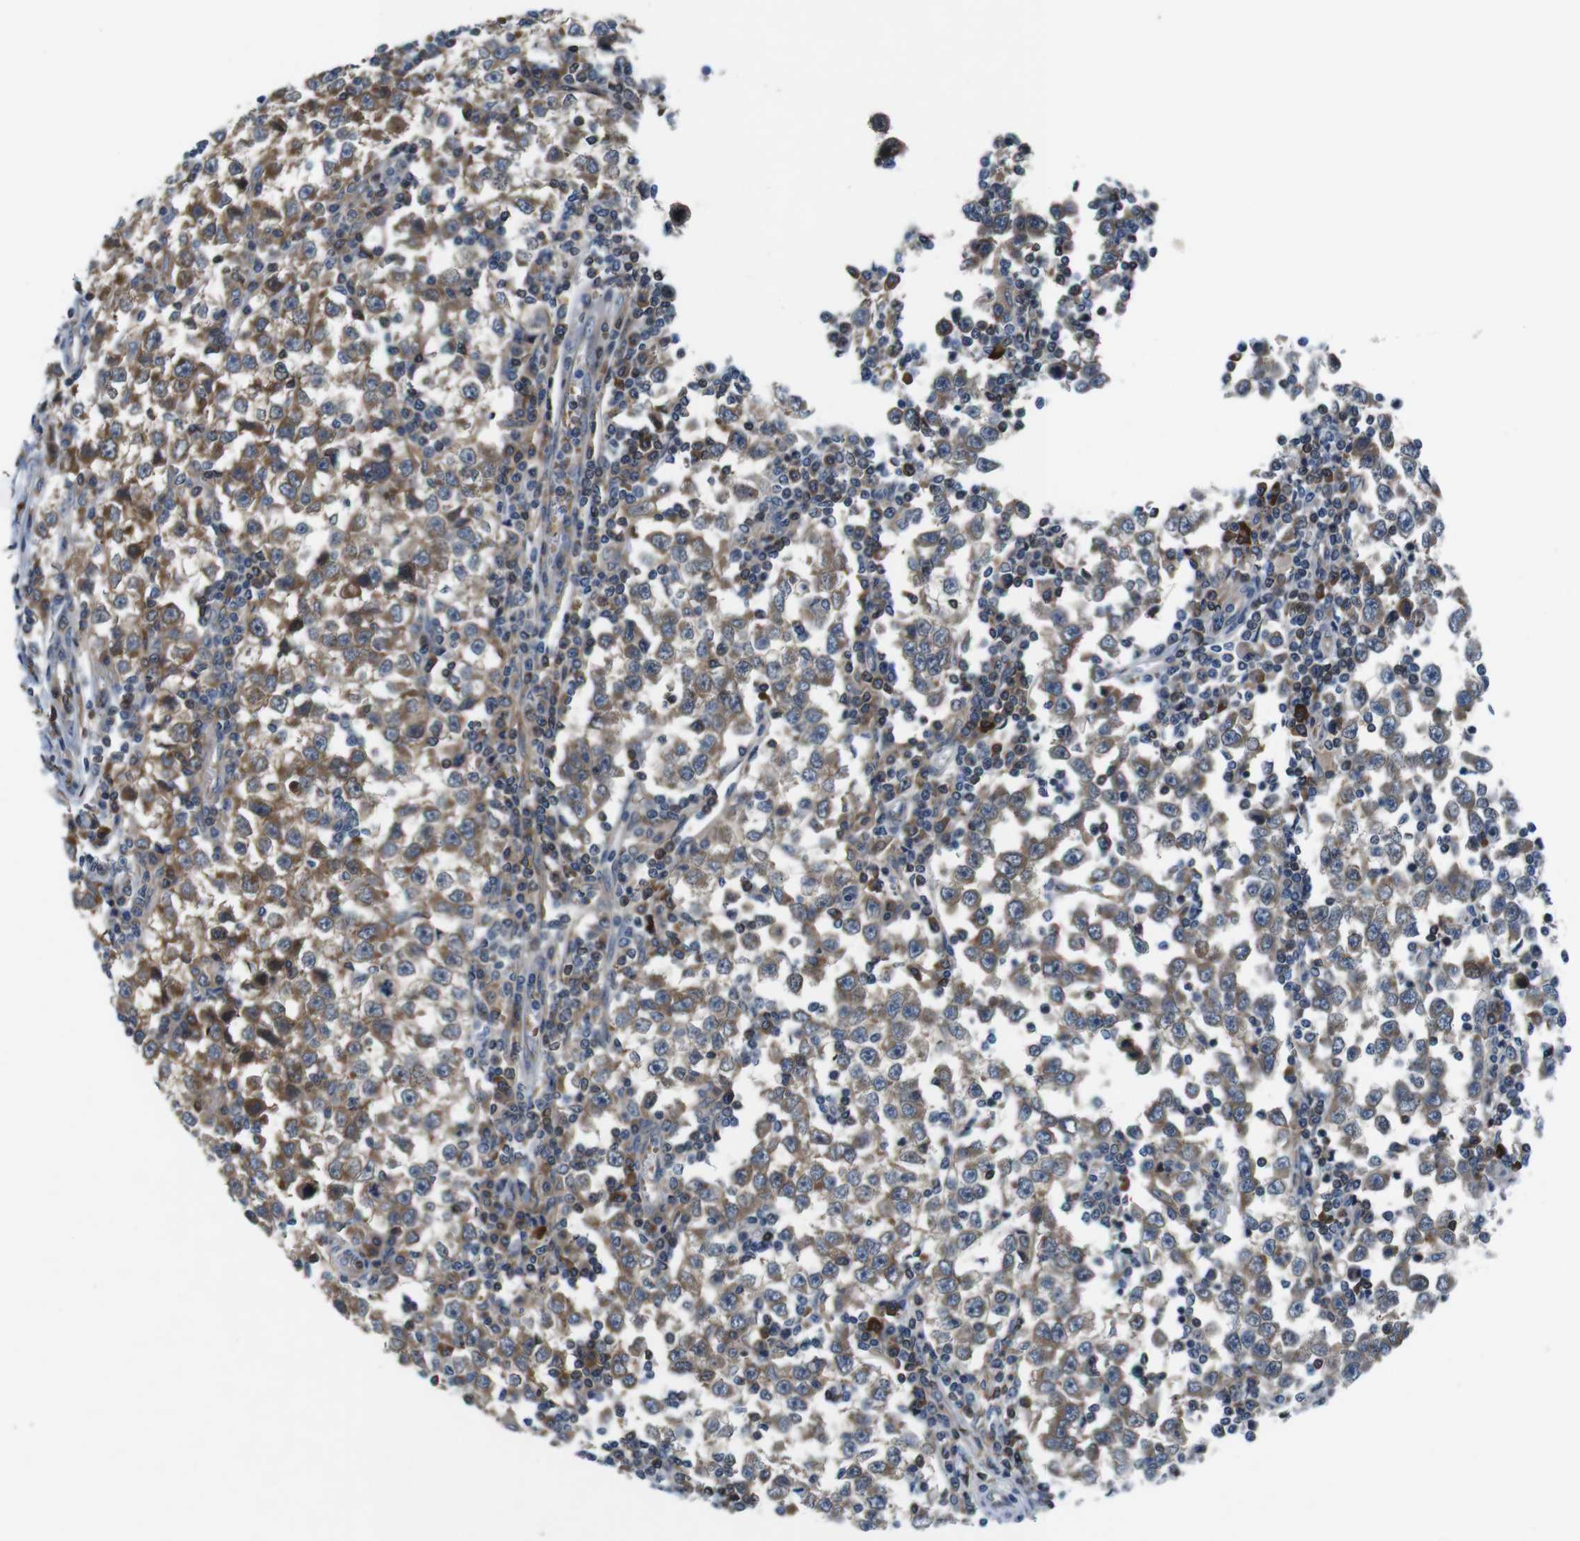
{"staining": {"intensity": "moderate", "quantity": ">75%", "location": "cytoplasmic/membranous"}, "tissue": "testis cancer", "cell_type": "Tumor cells", "image_type": "cancer", "snomed": [{"axis": "morphology", "description": "Seminoma, NOS"}, {"axis": "topography", "description": "Testis"}], "caption": "Protein staining shows moderate cytoplasmic/membranous expression in approximately >75% of tumor cells in testis cancer. (Brightfield microscopy of DAB IHC at high magnification).", "gene": "JAK1", "patient": {"sex": "male", "age": 65}}